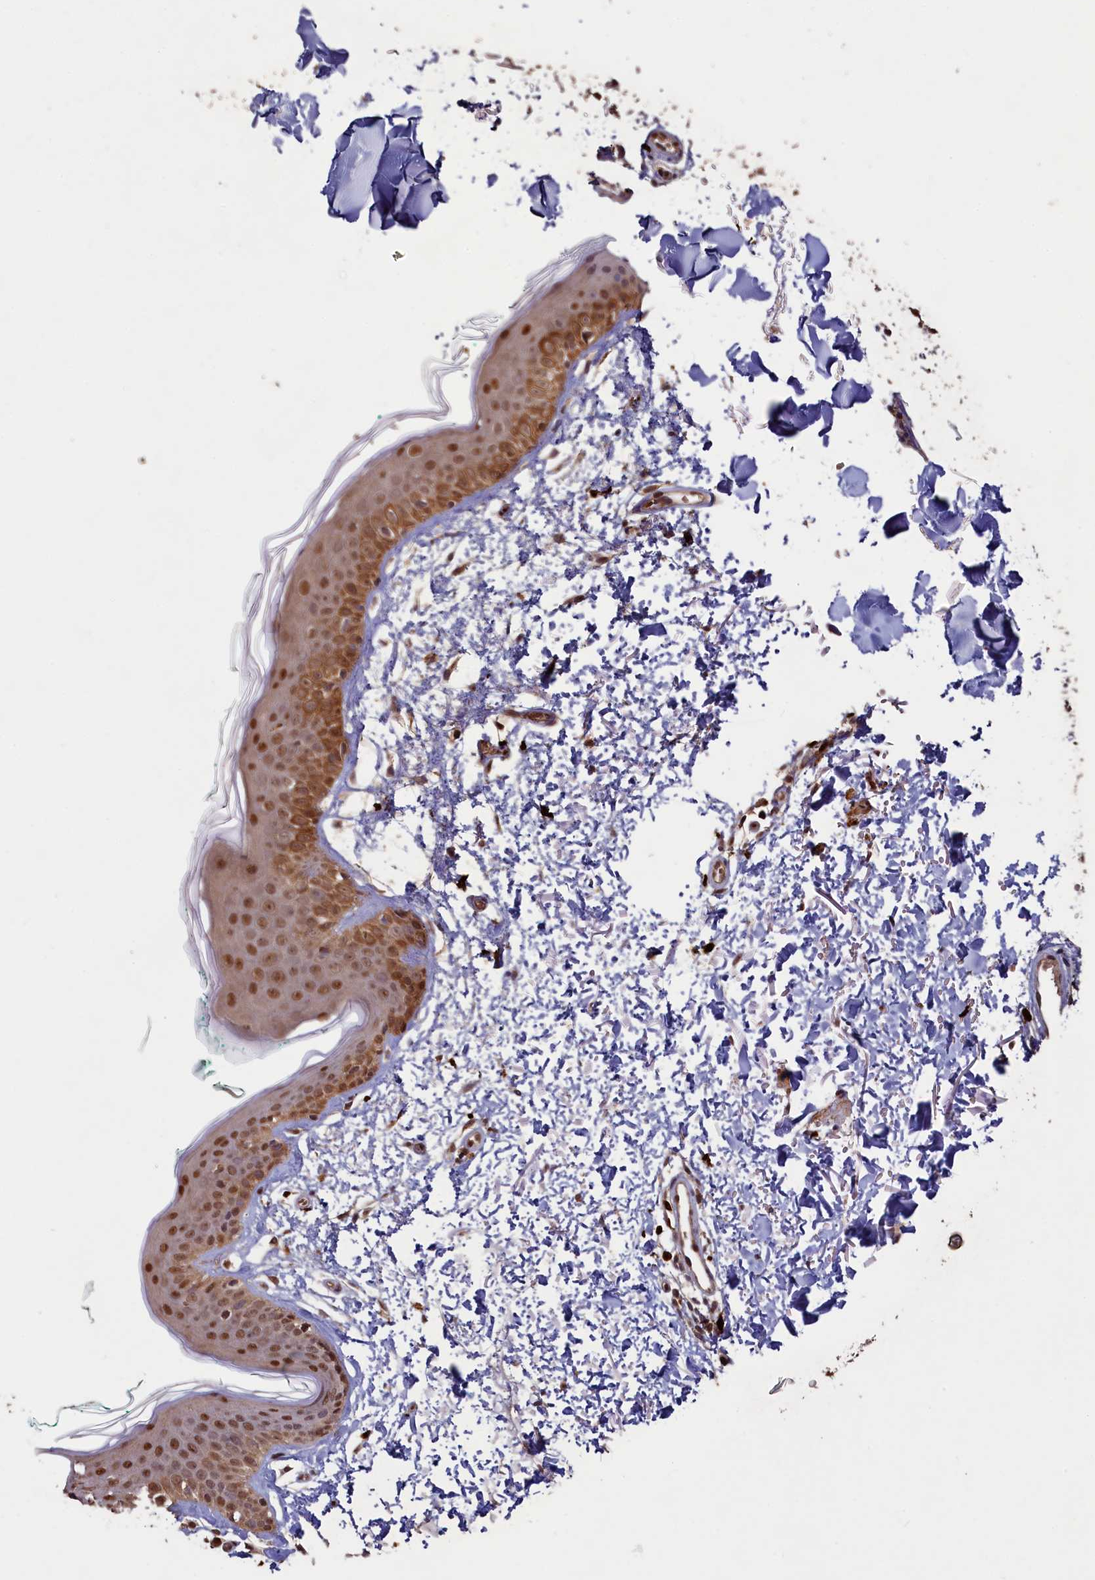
{"staining": {"intensity": "moderate", "quantity": ">75%", "location": "cytoplasmic/membranous,nuclear"}, "tissue": "skin", "cell_type": "Fibroblasts", "image_type": "normal", "snomed": [{"axis": "morphology", "description": "Normal tissue, NOS"}, {"axis": "topography", "description": "Skin"}], "caption": "Immunohistochemical staining of normal skin reveals >75% levels of moderate cytoplasmic/membranous,nuclear protein expression in approximately >75% of fibroblasts.", "gene": "NAE1", "patient": {"sex": "male", "age": 66}}